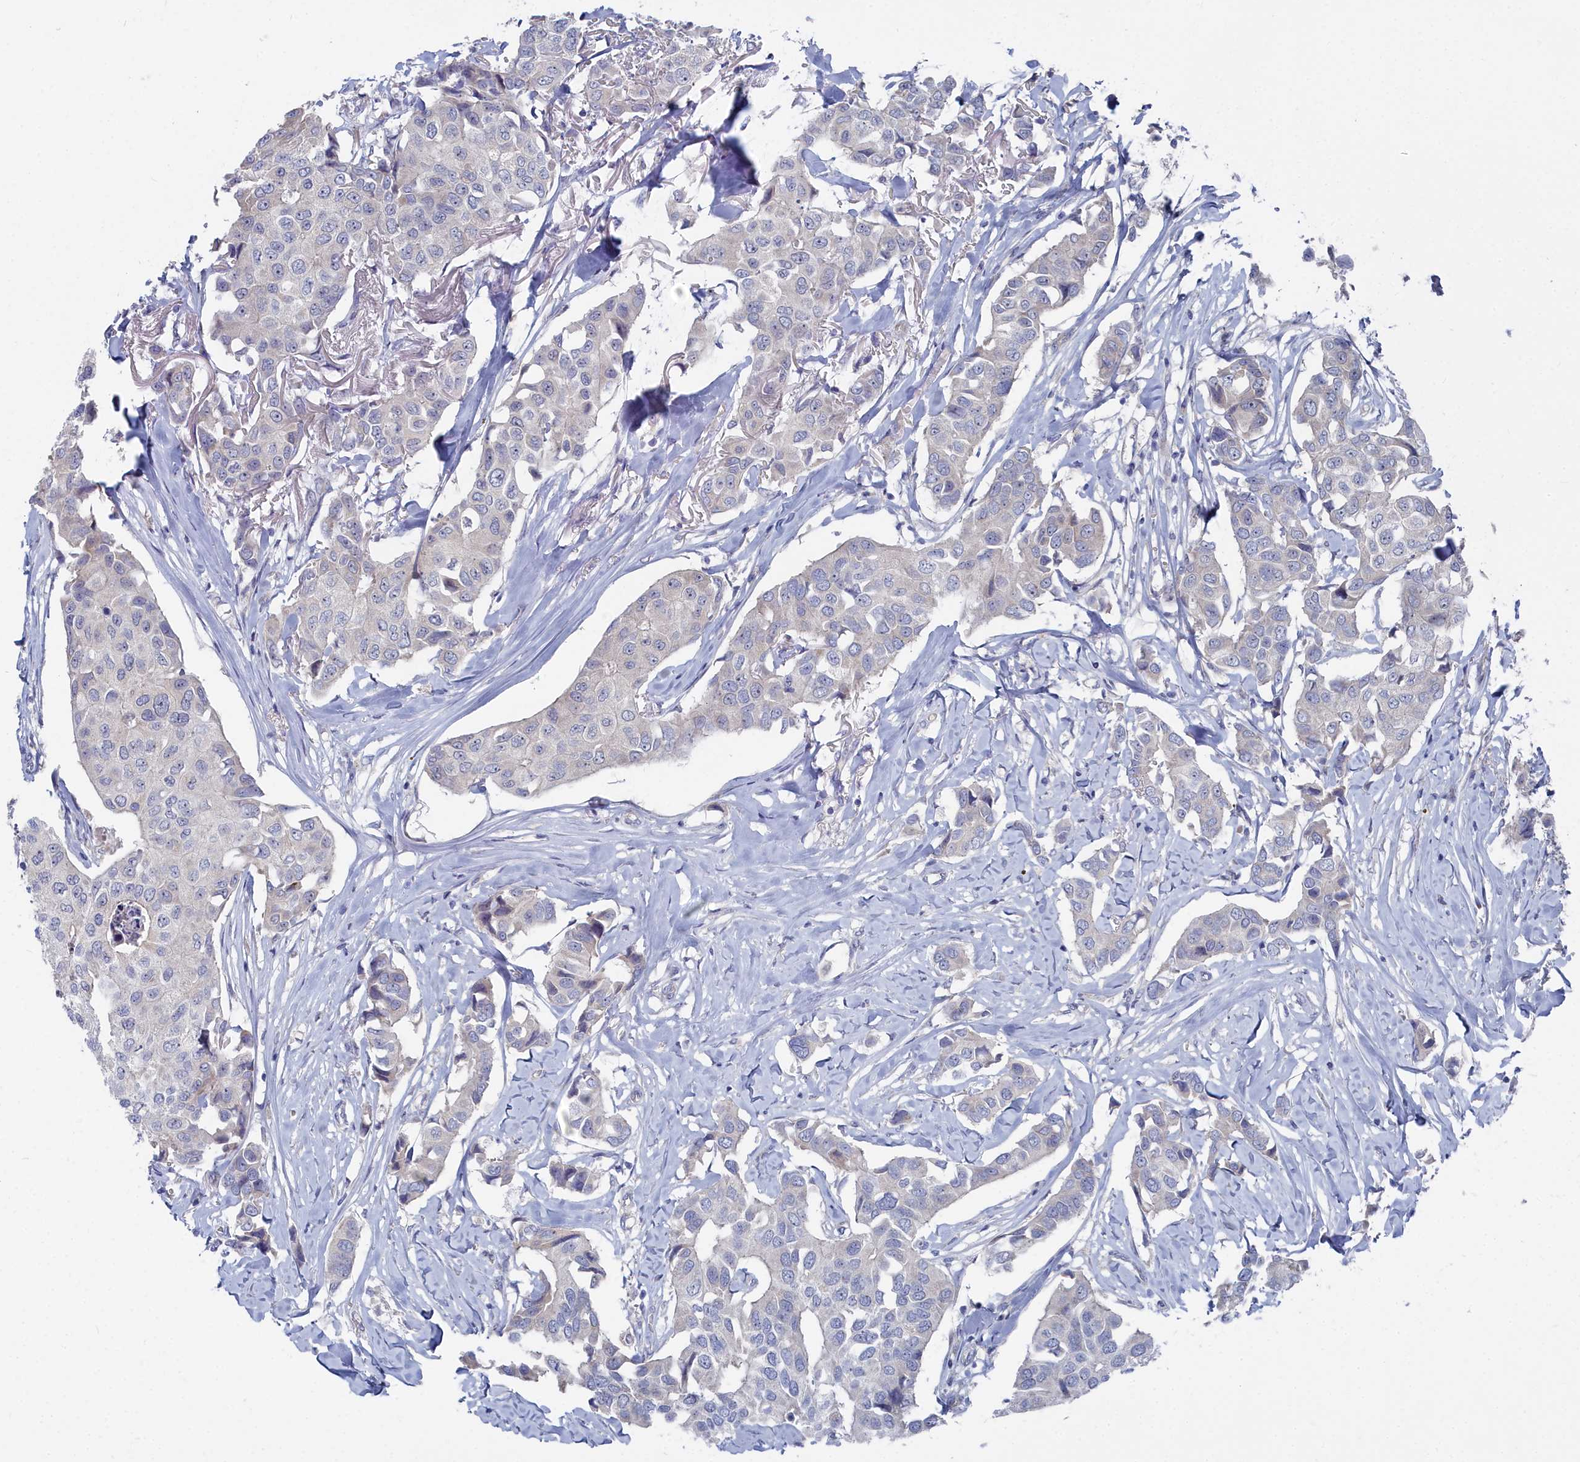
{"staining": {"intensity": "negative", "quantity": "none", "location": "none"}, "tissue": "breast cancer", "cell_type": "Tumor cells", "image_type": "cancer", "snomed": [{"axis": "morphology", "description": "Duct carcinoma"}, {"axis": "topography", "description": "Breast"}], "caption": "A high-resolution micrograph shows immunohistochemistry staining of breast cancer (infiltrating ductal carcinoma), which displays no significant positivity in tumor cells. (DAB immunohistochemistry visualized using brightfield microscopy, high magnification).", "gene": "CCDC149", "patient": {"sex": "female", "age": 80}}